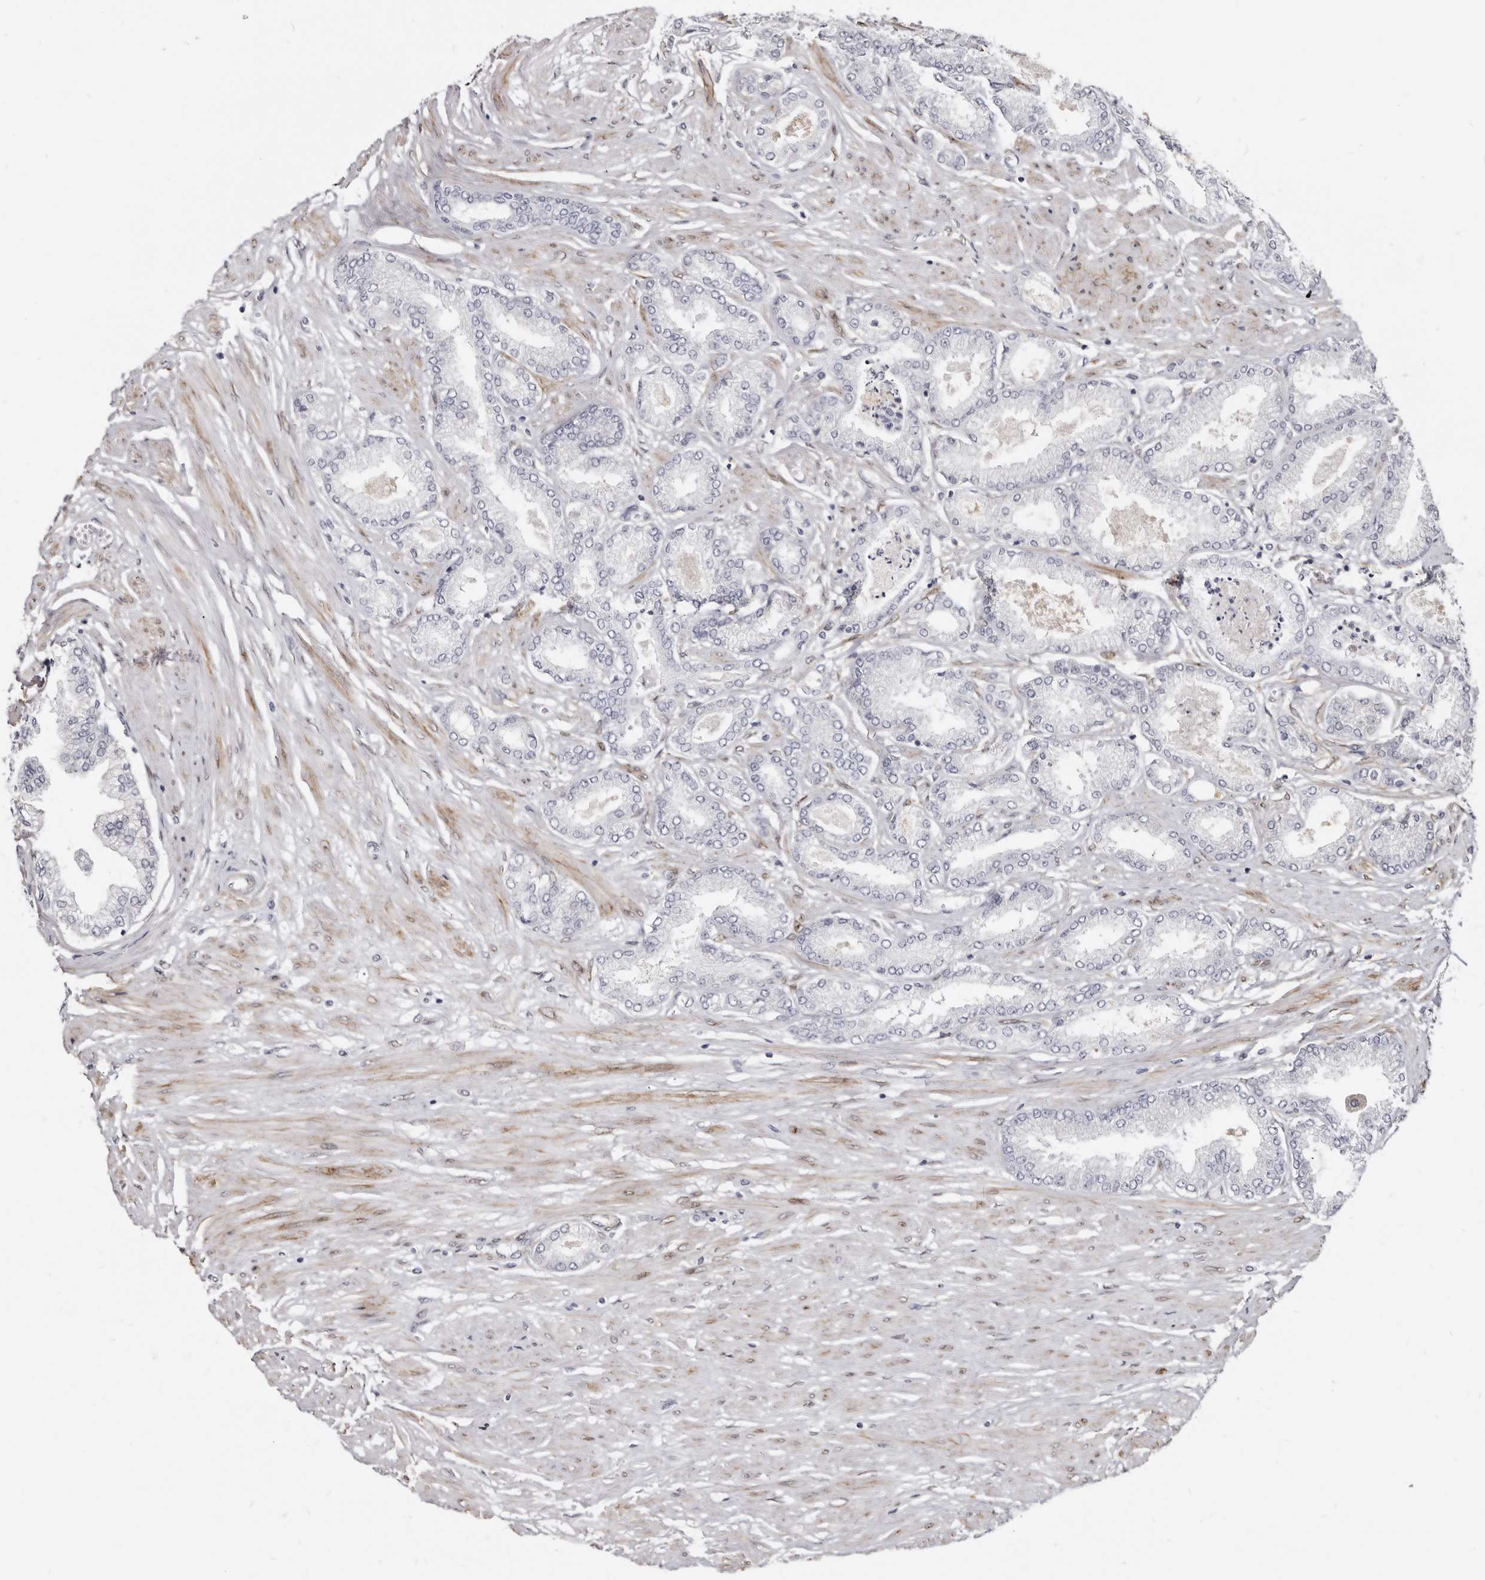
{"staining": {"intensity": "negative", "quantity": "none", "location": "none"}, "tissue": "prostate cancer", "cell_type": "Tumor cells", "image_type": "cancer", "snomed": [{"axis": "morphology", "description": "Adenocarcinoma, Low grade"}, {"axis": "topography", "description": "Prostate"}], "caption": "Histopathology image shows no protein staining in tumor cells of prostate cancer tissue.", "gene": "MRGPRF", "patient": {"sex": "male", "age": 63}}